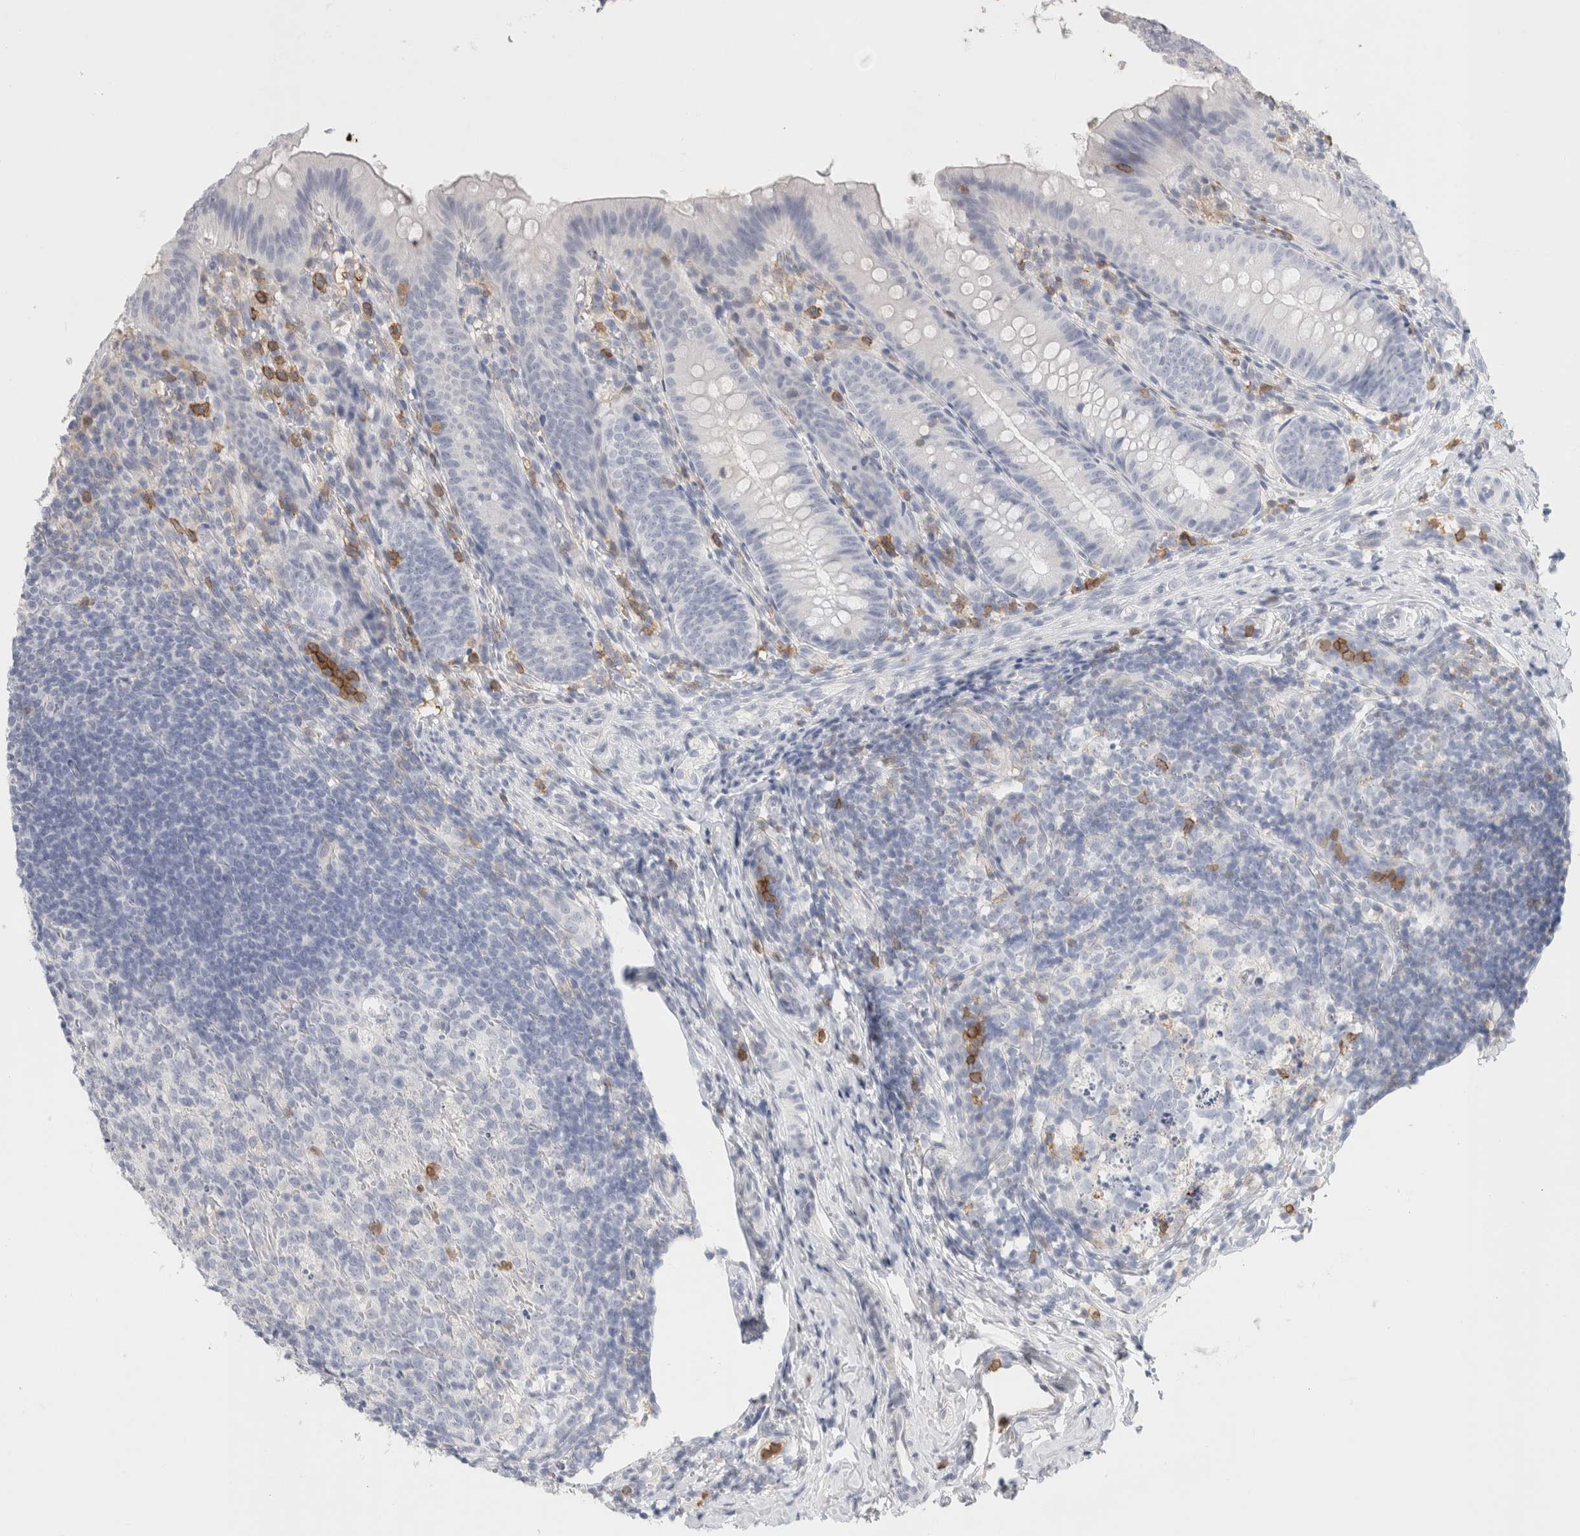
{"staining": {"intensity": "negative", "quantity": "none", "location": "none"}, "tissue": "appendix", "cell_type": "Glandular cells", "image_type": "normal", "snomed": [{"axis": "morphology", "description": "Normal tissue, NOS"}, {"axis": "topography", "description": "Appendix"}], "caption": "Immunohistochemistry (IHC) photomicrograph of normal appendix: human appendix stained with DAB (3,3'-diaminobenzidine) shows no significant protein positivity in glandular cells.", "gene": "P2RY2", "patient": {"sex": "male", "age": 1}}